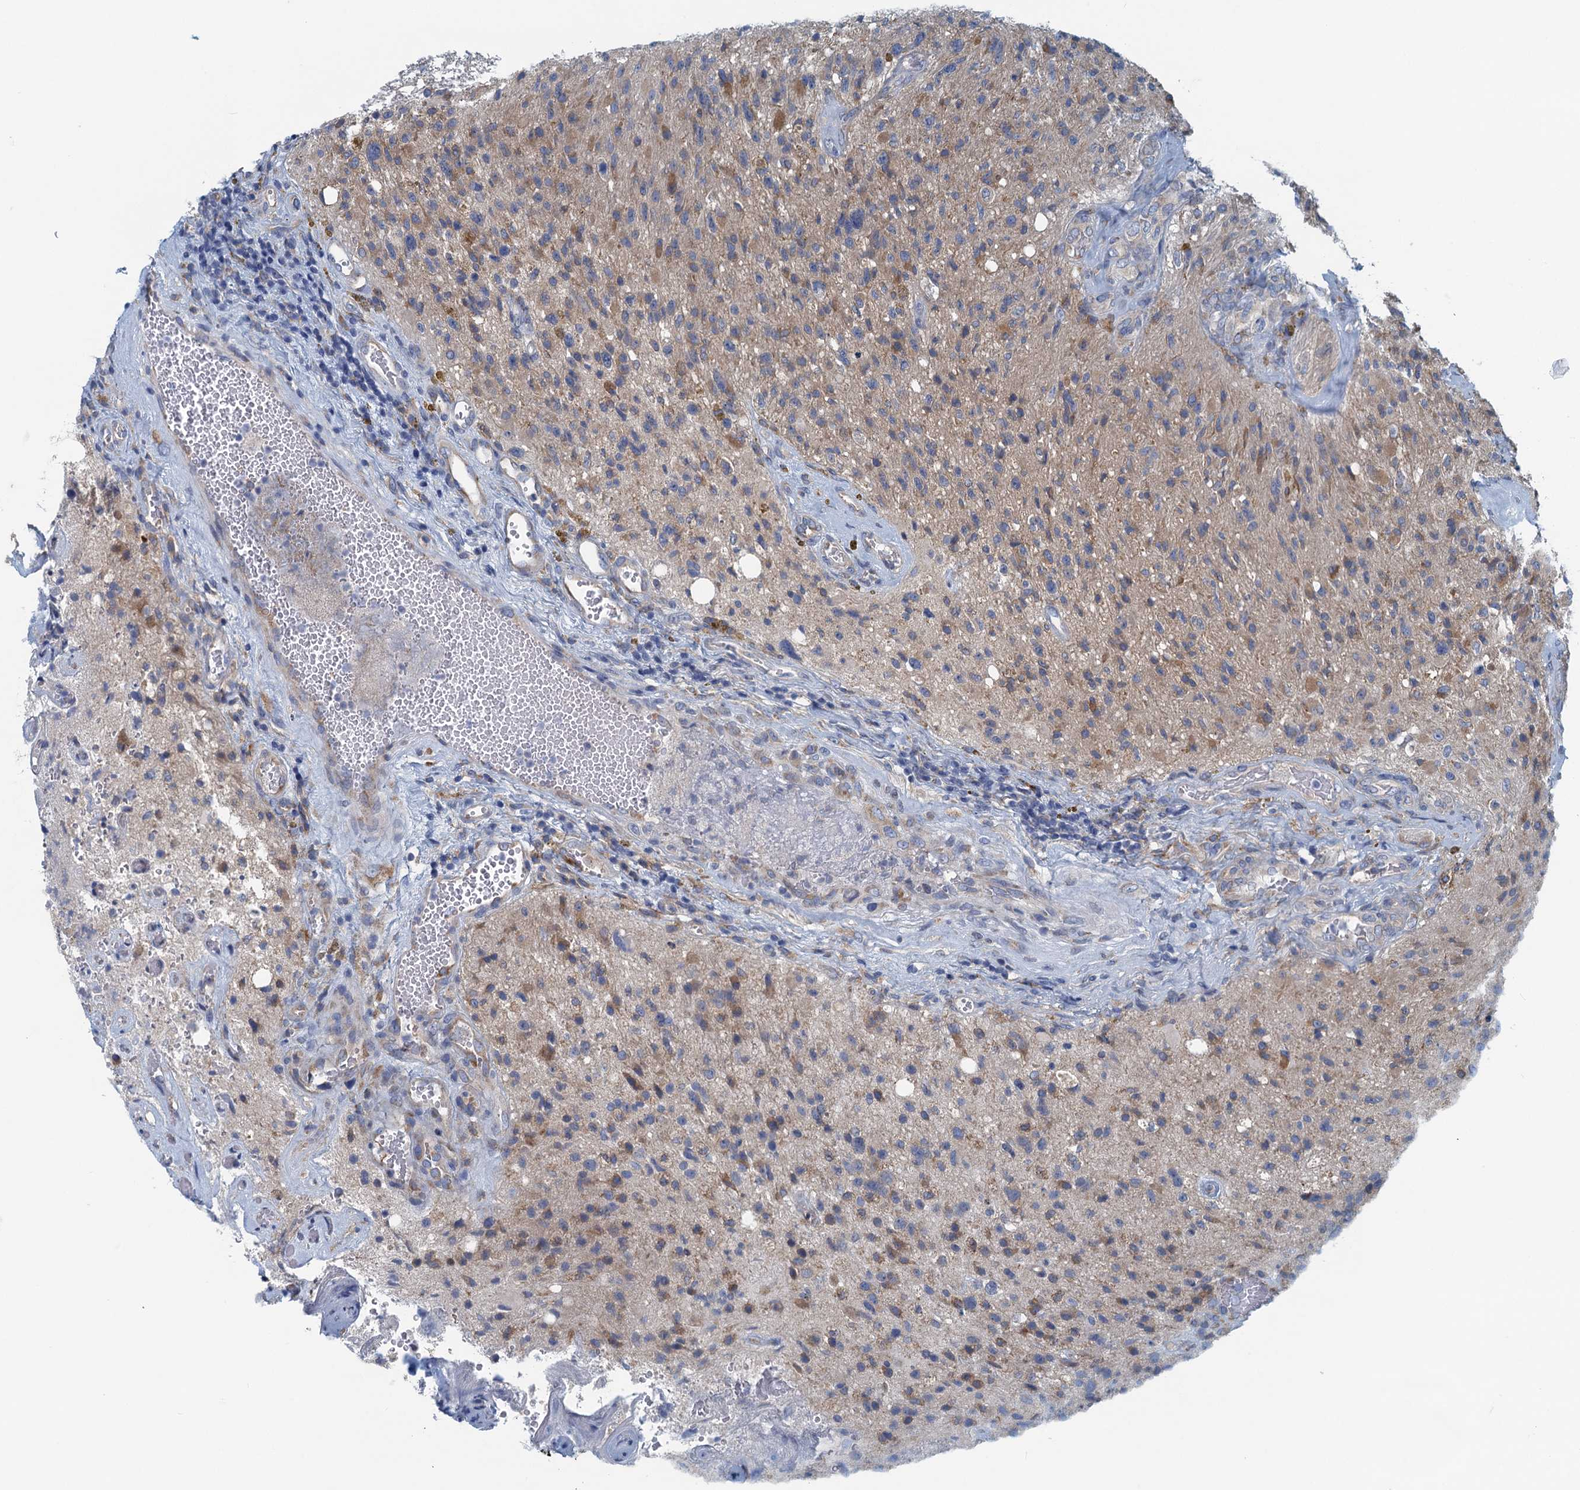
{"staining": {"intensity": "negative", "quantity": "none", "location": "none"}, "tissue": "glioma", "cell_type": "Tumor cells", "image_type": "cancer", "snomed": [{"axis": "morphology", "description": "Glioma, malignant, High grade"}, {"axis": "topography", "description": "Brain"}], "caption": "Human glioma stained for a protein using IHC displays no positivity in tumor cells.", "gene": "MYDGF", "patient": {"sex": "male", "age": 69}}